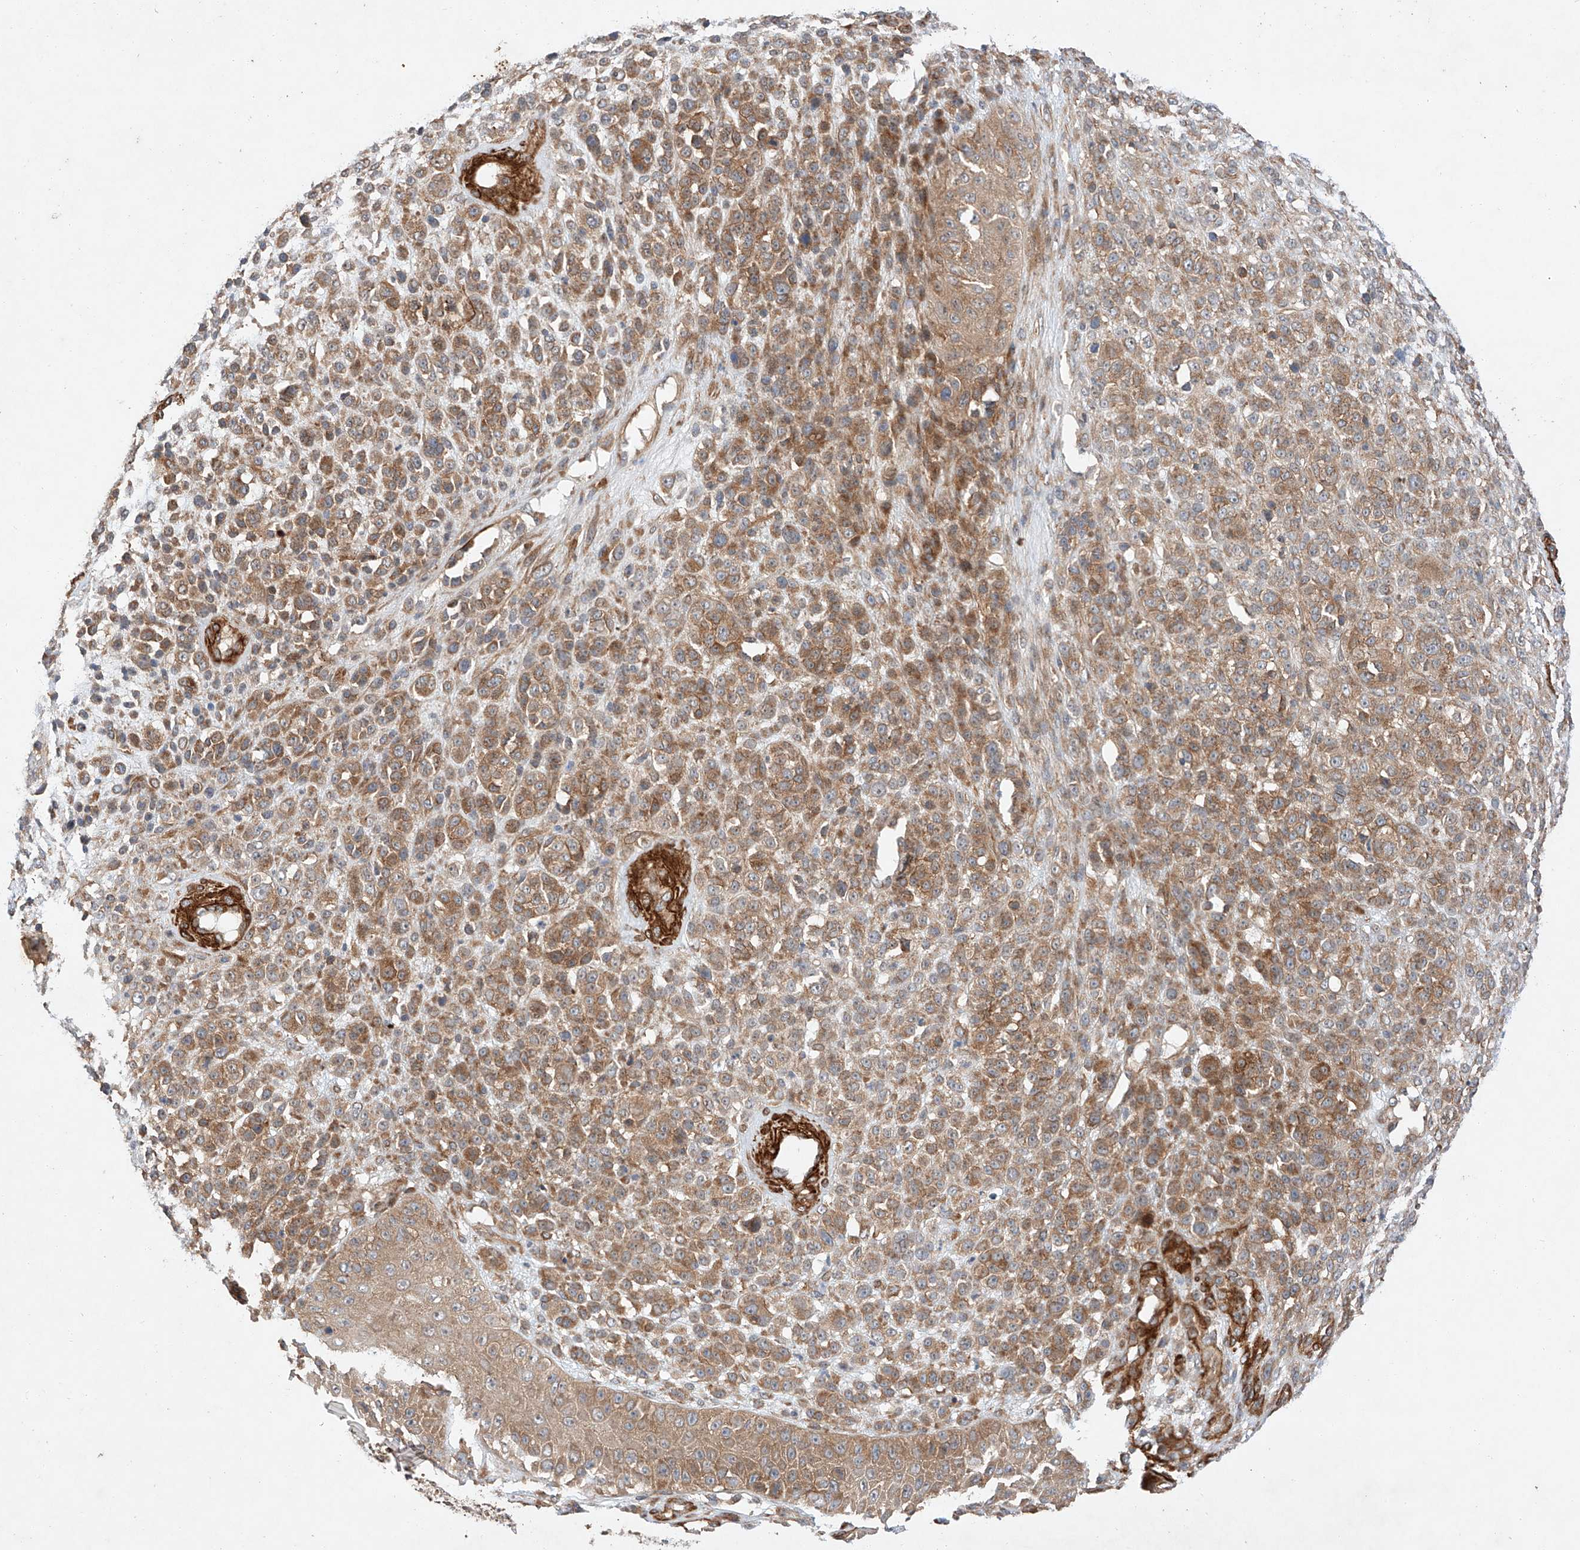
{"staining": {"intensity": "moderate", "quantity": ">75%", "location": "cytoplasmic/membranous"}, "tissue": "melanoma", "cell_type": "Tumor cells", "image_type": "cancer", "snomed": [{"axis": "morphology", "description": "Malignant melanoma, NOS"}, {"axis": "topography", "description": "Skin"}], "caption": "Melanoma was stained to show a protein in brown. There is medium levels of moderate cytoplasmic/membranous positivity in about >75% of tumor cells.", "gene": "RAB23", "patient": {"sex": "female", "age": 55}}